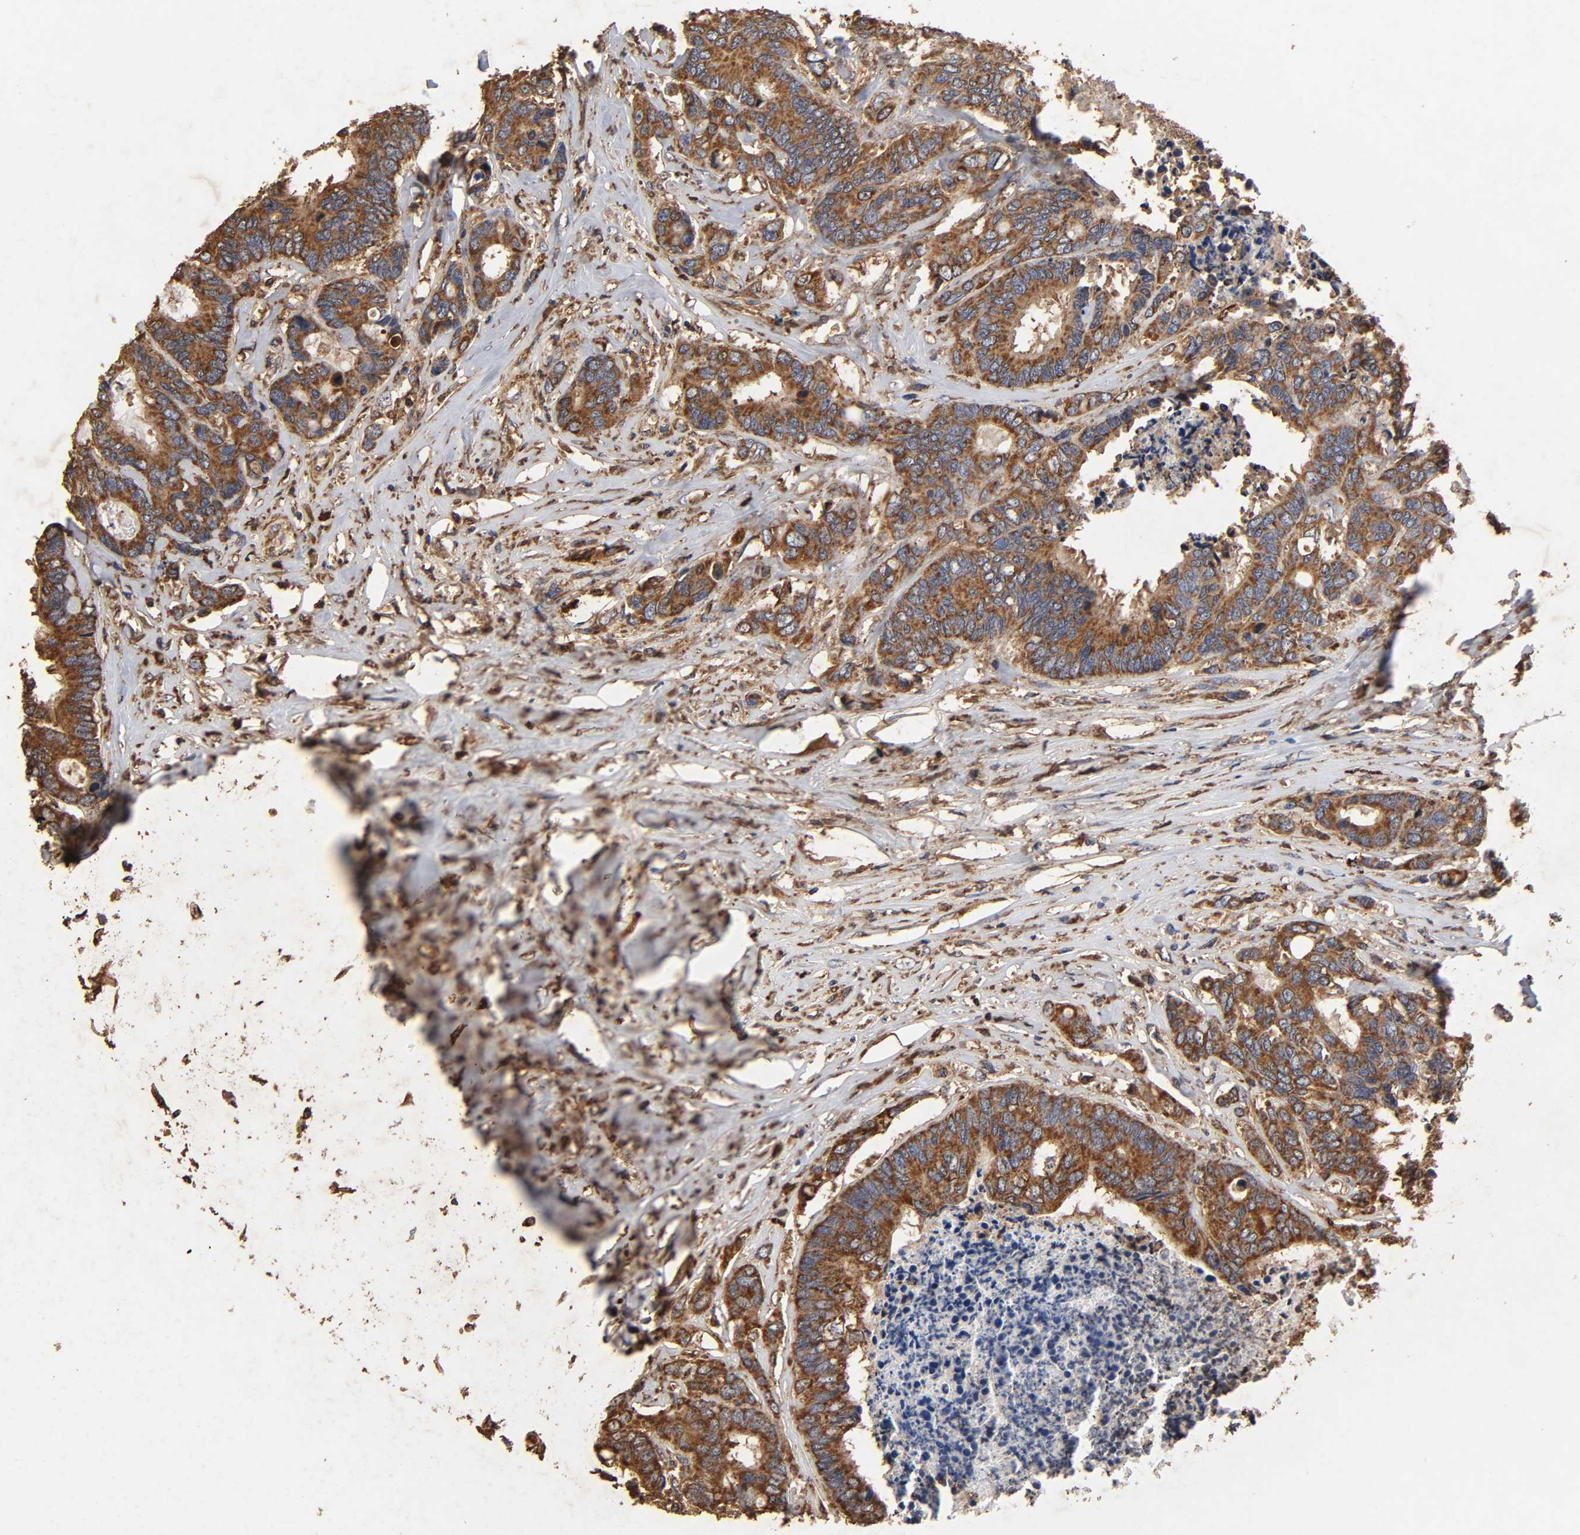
{"staining": {"intensity": "strong", "quantity": ">75%", "location": "cytoplasmic/membranous"}, "tissue": "colorectal cancer", "cell_type": "Tumor cells", "image_type": "cancer", "snomed": [{"axis": "morphology", "description": "Adenocarcinoma, NOS"}, {"axis": "topography", "description": "Rectum"}], "caption": "IHC (DAB) staining of human colorectal cancer (adenocarcinoma) shows strong cytoplasmic/membranous protein staining in about >75% of tumor cells.", "gene": "CYCS", "patient": {"sex": "male", "age": 55}}